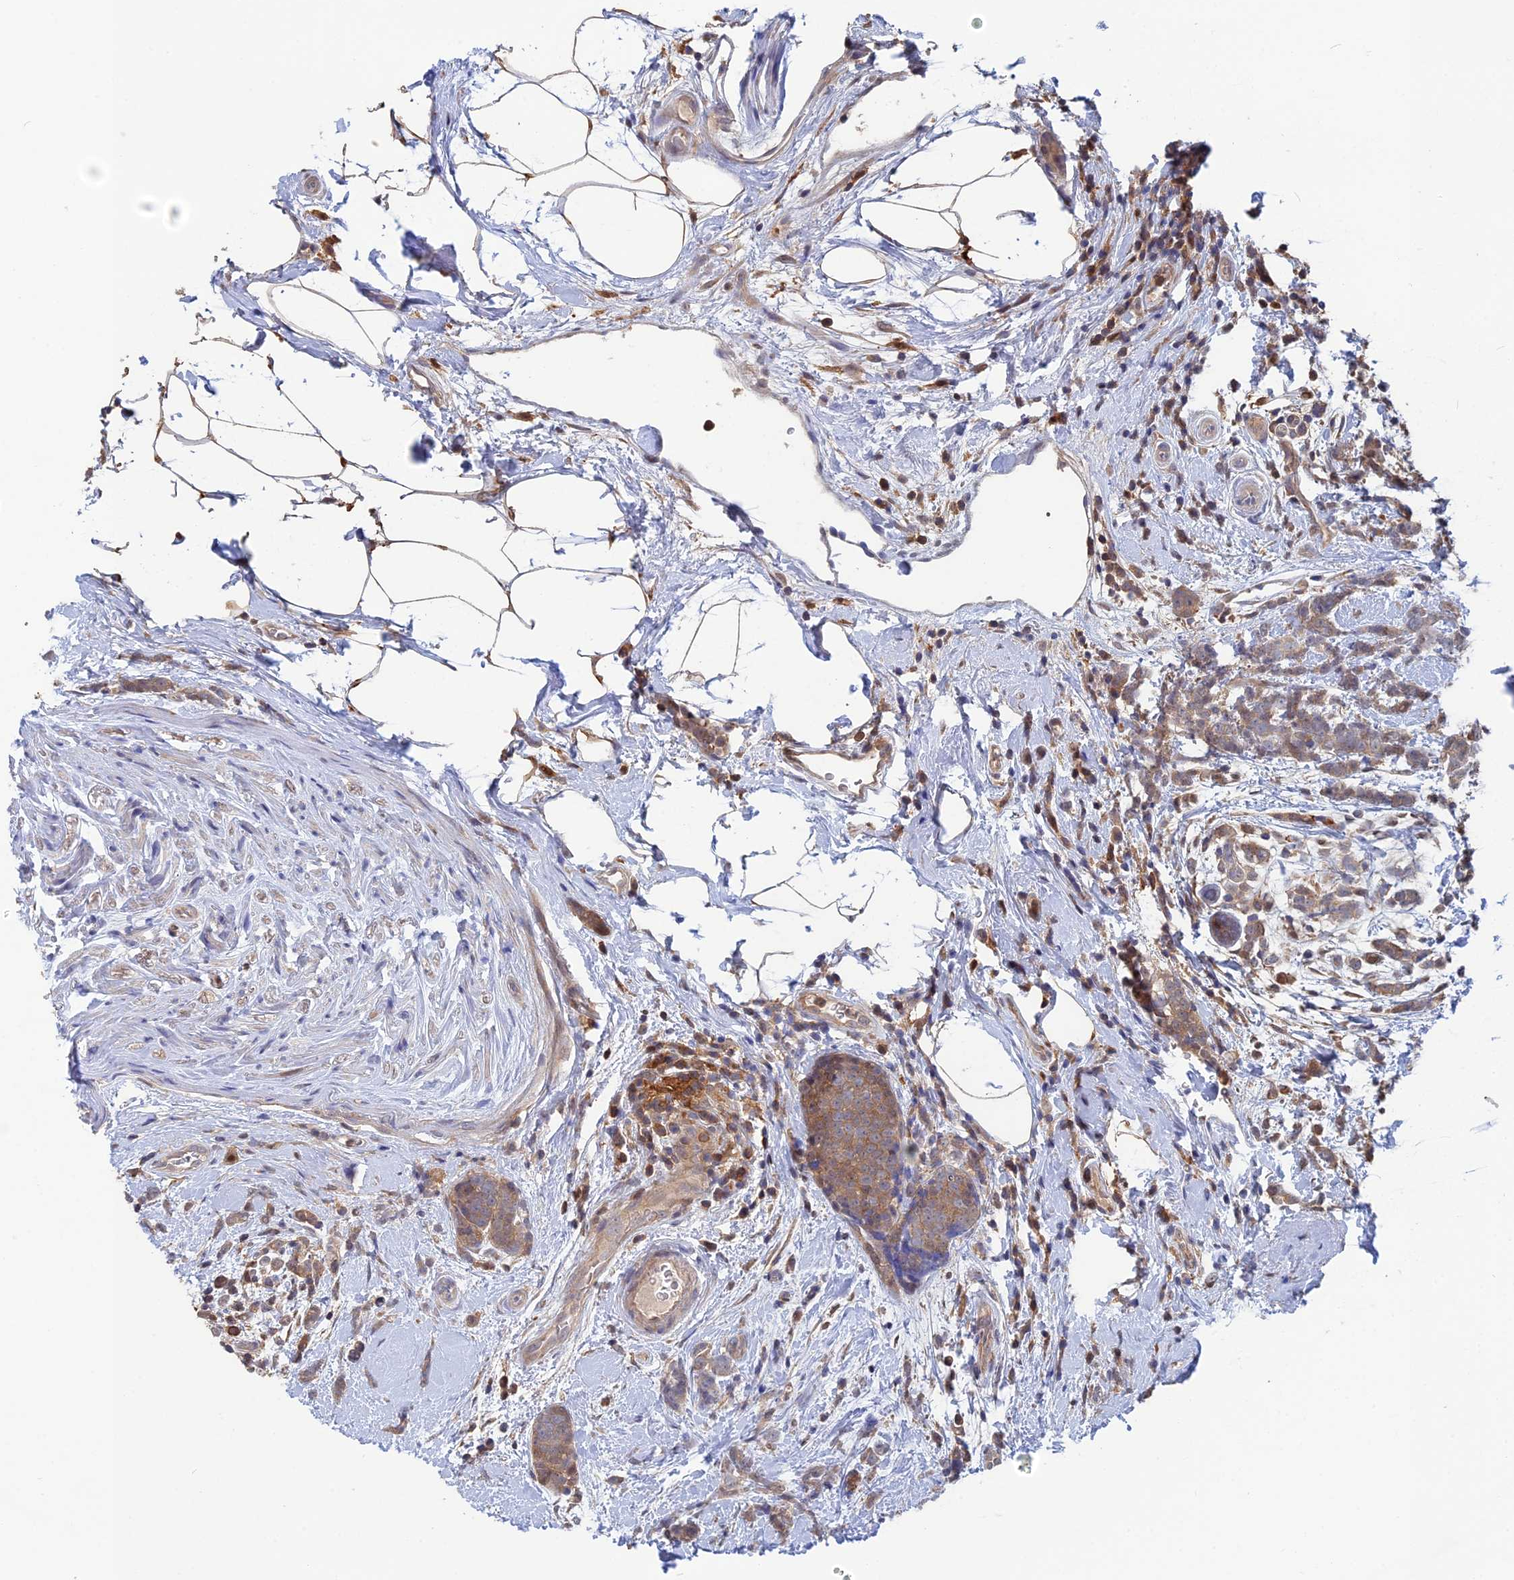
{"staining": {"intensity": "weak", "quantity": ">75%", "location": "cytoplasmic/membranous"}, "tissue": "breast cancer", "cell_type": "Tumor cells", "image_type": "cancer", "snomed": [{"axis": "morphology", "description": "Lobular carcinoma"}, {"axis": "topography", "description": "Breast"}], "caption": "High-power microscopy captured an immunohistochemistry (IHC) histopathology image of breast cancer, revealing weak cytoplasmic/membranous expression in about >75% of tumor cells.", "gene": "BLVRA", "patient": {"sex": "female", "age": 58}}